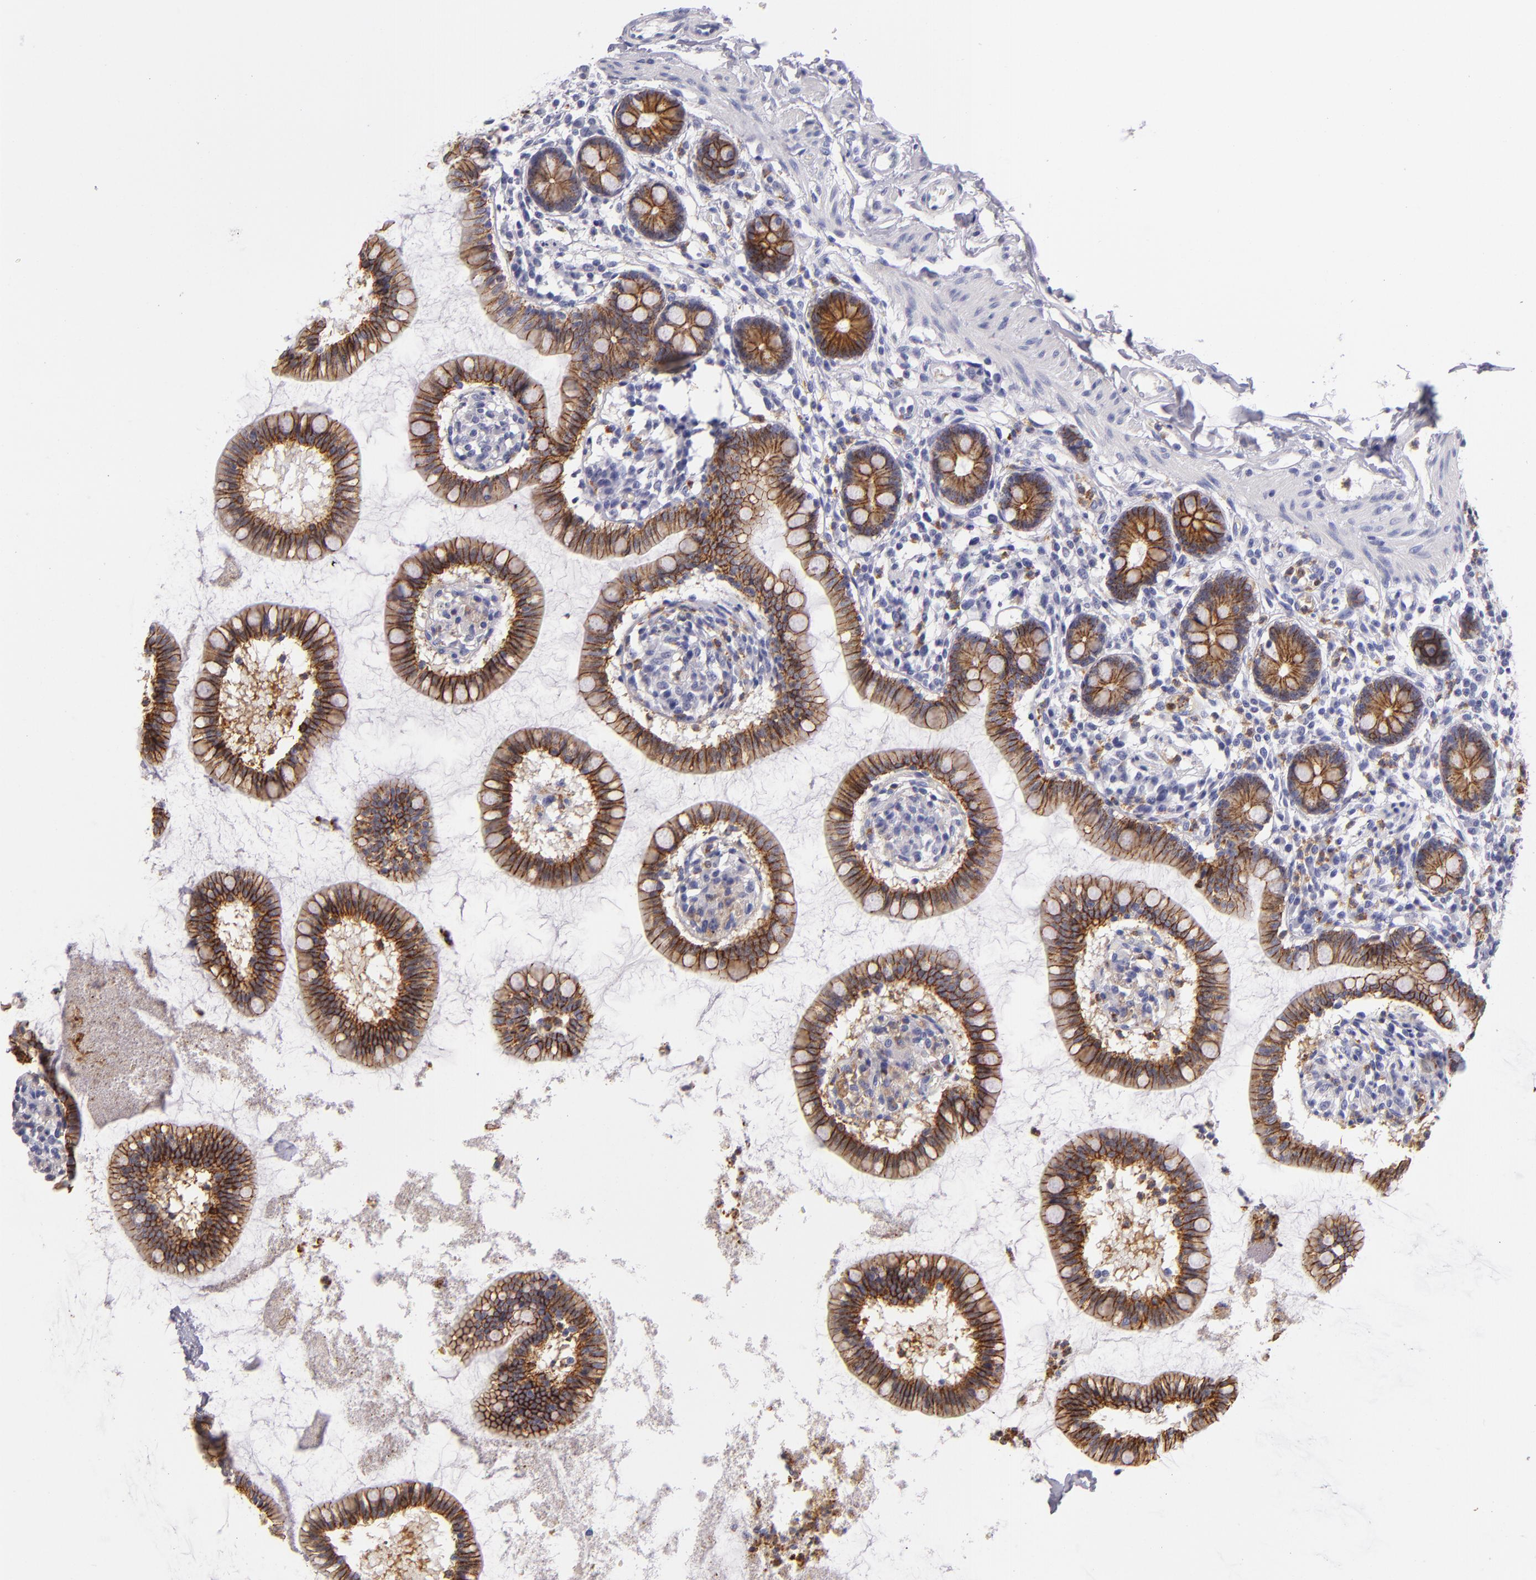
{"staining": {"intensity": "strong", "quantity": ">75%", "location": "cytoplasmic/membranous"}, "tissue": "small intestine", "cell_type": "Glandular cells", "image_type": "normal", "snomed": [{"axis": "morphology", "description": "Normal tissue, NOS"}, {"axis": "topography", "description": "Small intestine"}], "caption": "IHC staining of normal small intestine, which demonstrates high levels of strong cytoplasmic/membranous staining in approximately >75% of glandular cells indicating strong cytoplasmic/membranous protein staining. The staining was performed using DAB (brown) for protein detection and nuclei were counterstained in hematoxylin (blue).", "gene": "CDH3", "patient": {"sex": "female", "age": 61}}